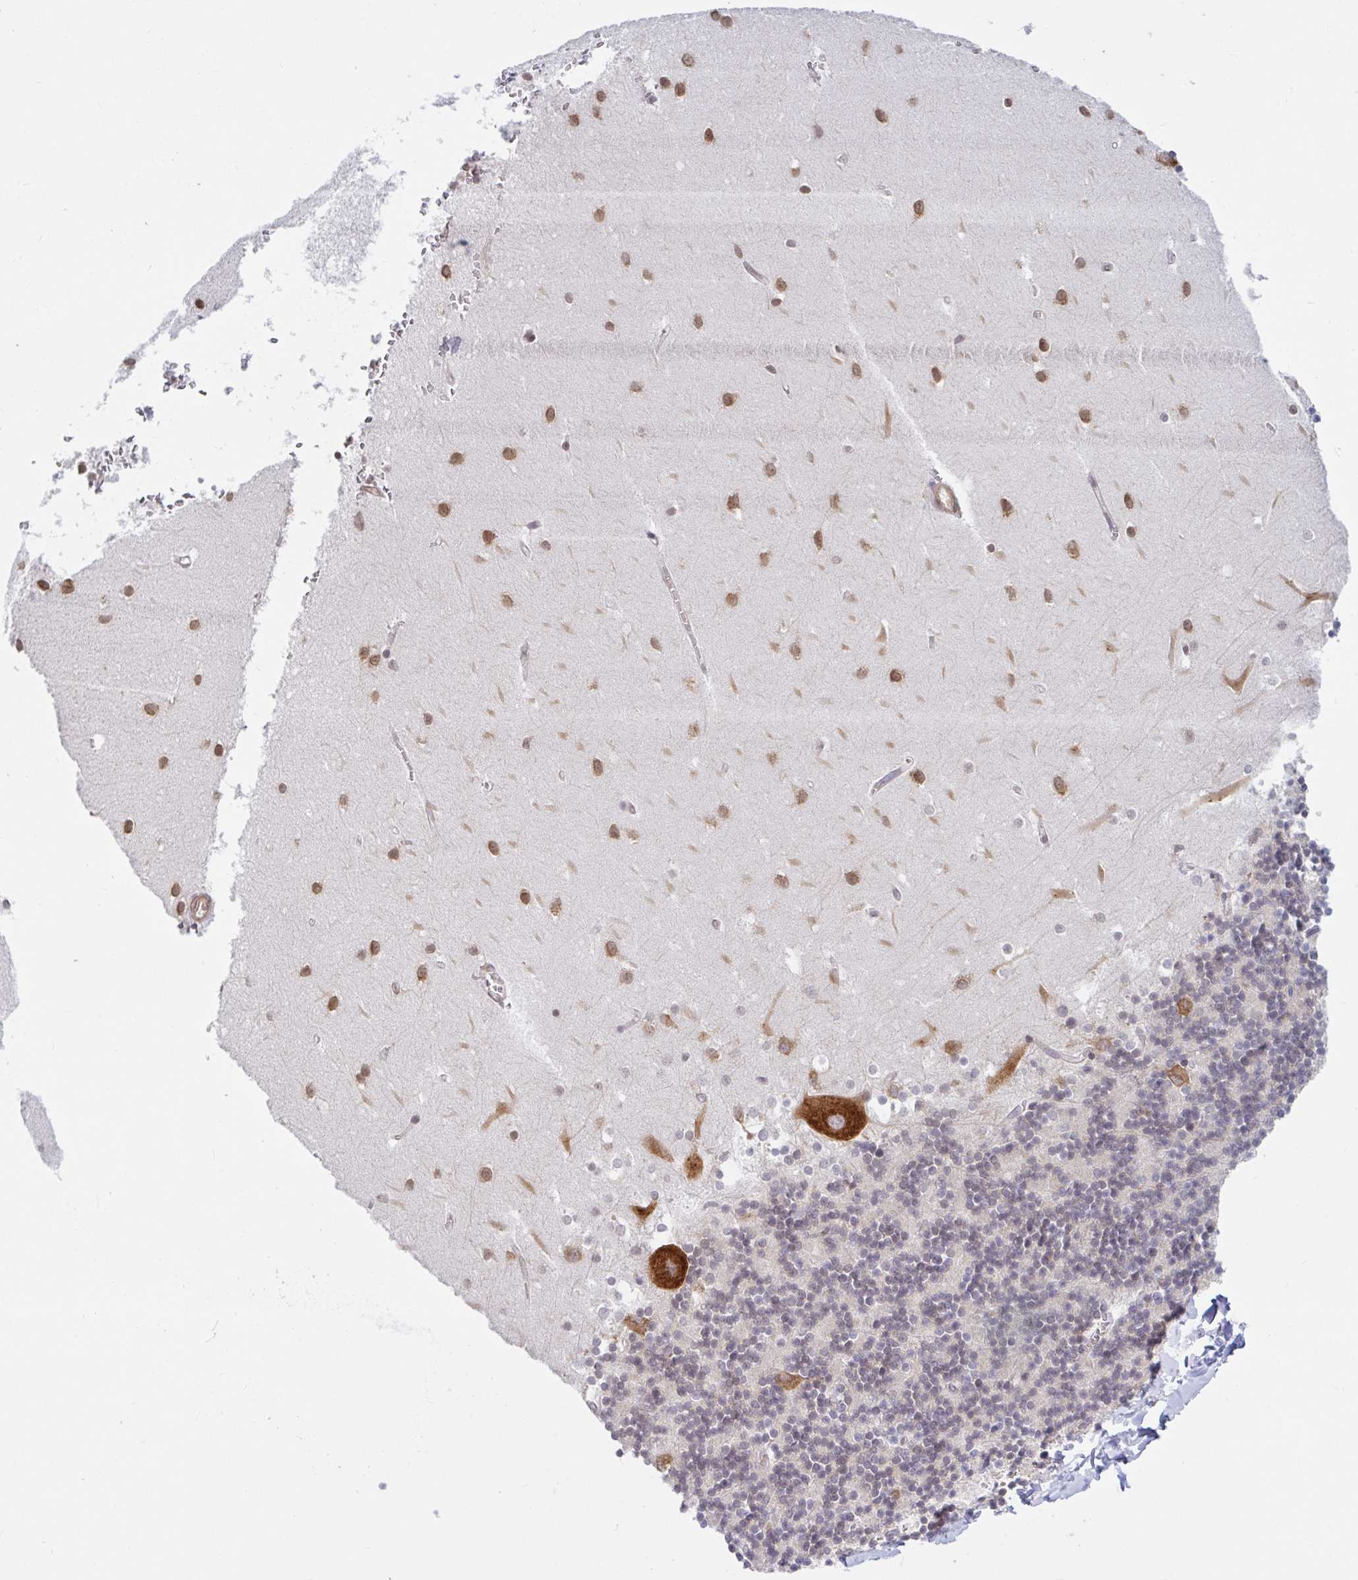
{"staining": {"intensity": "weak", "quantity": "<25%", "location": "cytoplasmic/membranous"}, "tissue": "cerebellum", "cell_type": "Cells in granular layer", "image_type": "normal", "snomed": [{"axis": "morphology", "description": "Normal tissue, NOS"}, {"axis": "topography", "description": "Cerebellum"}], "caption": "Immunohistochemistry micrograph of normal cerebellum stained for a protein (brown), which displays no staining in cells in granular layer.", "gene": "LARP1", "patient": {"sex": "male", "age": 54}}